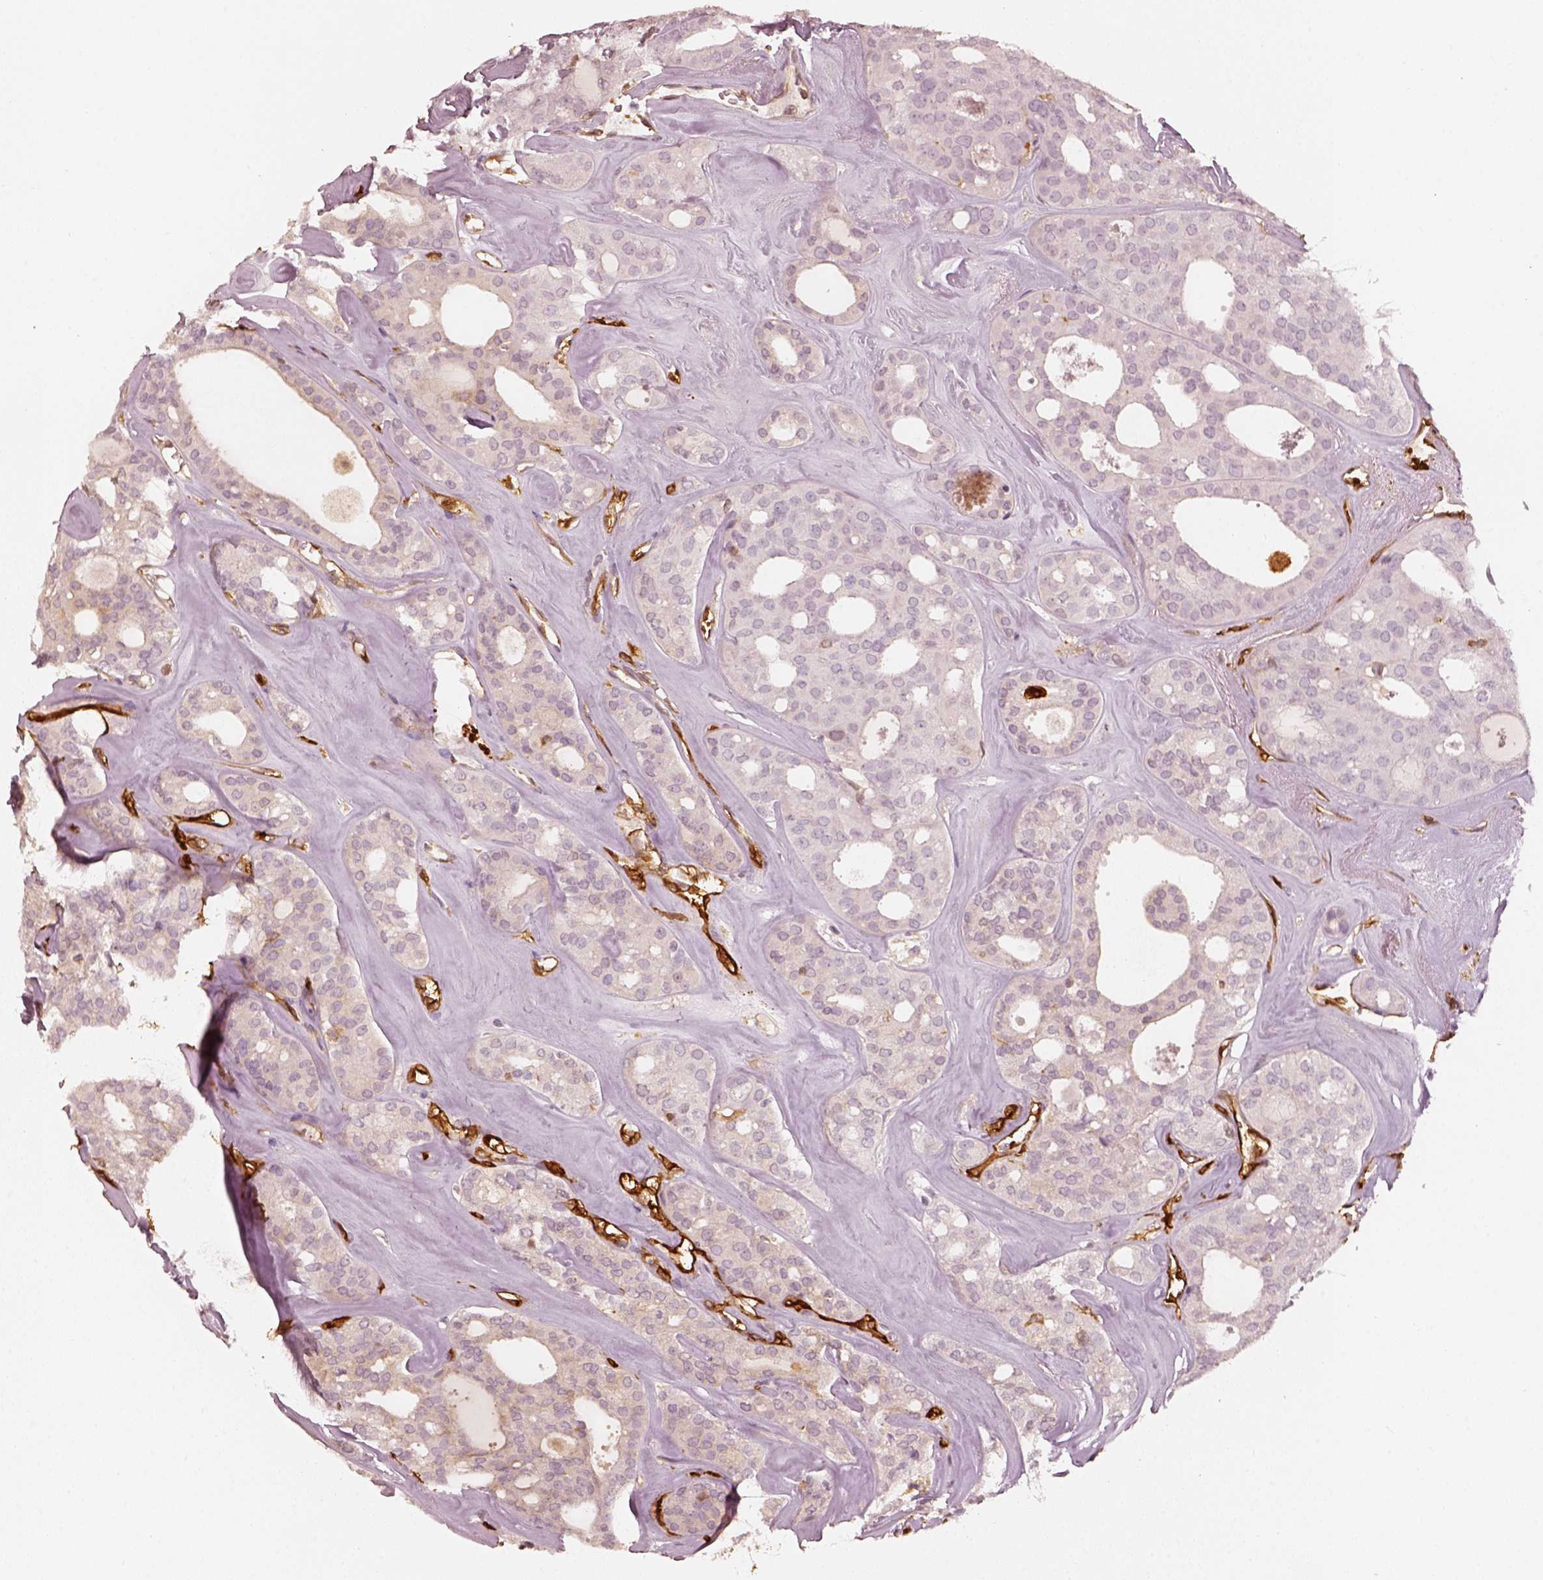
{"staining": {"intensity": "negative", "quantity": "none", "location": "none"}, "tissue": "thyroid cancer", "cell_type": "Tumor cells", "image_type": "cancer", "snomed": [{"axis": "morphology", "description": "Follicular adenoma carcinoma, NOS"}, {"axis": "topography", "description": "Thyroid gland"}], "caption": "Tumor cells are negative for brown protein staining in thyroid cancer.", "gene": "FSCN1", "patient": {"sex": "male", "age": 75}}